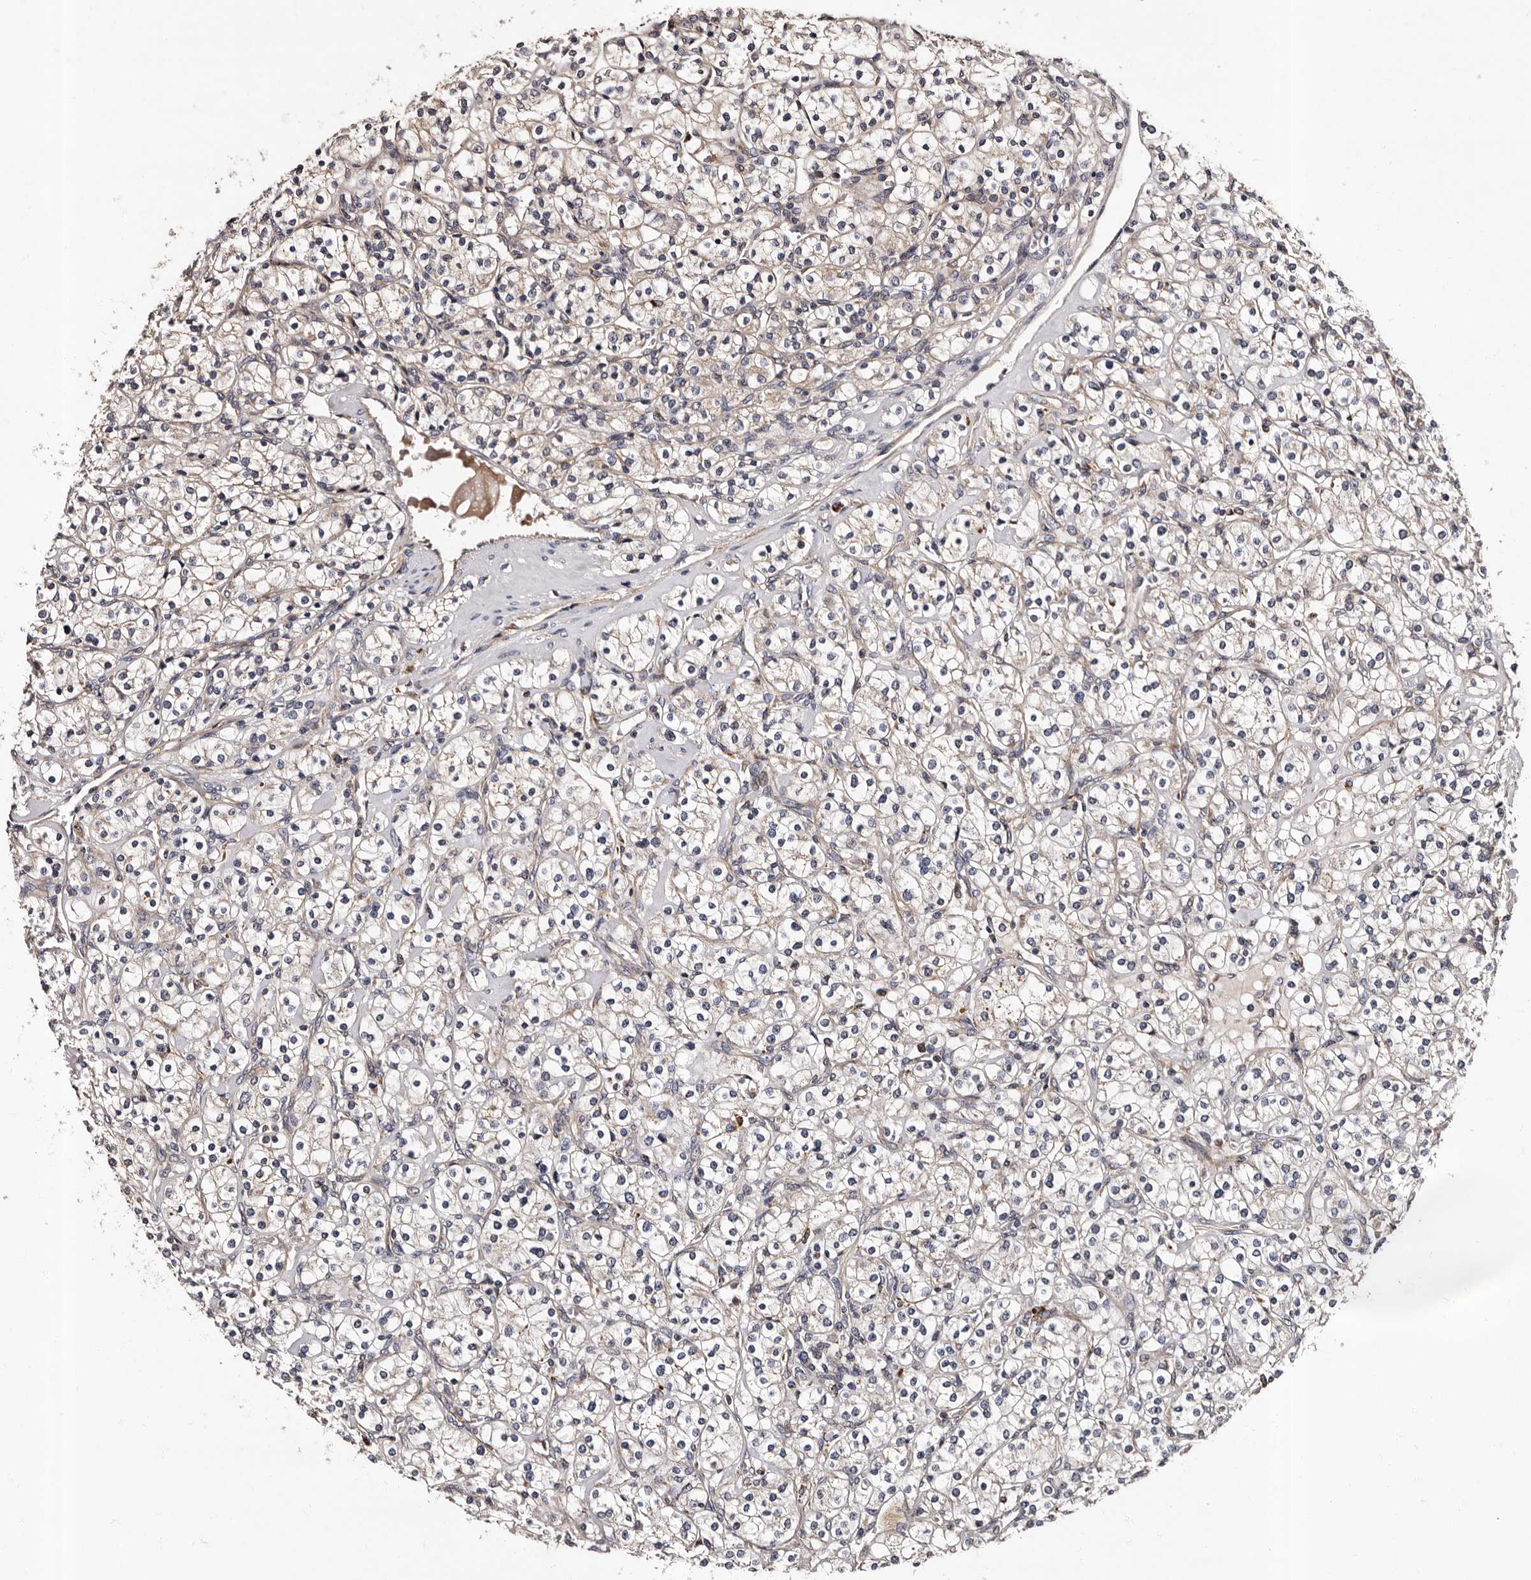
{"staining": {"intensity": "negative", "quantity": "none", "location": "none"}, "tissue": "renal cancer", "cell_type": "Tumor cells", "image_type": "cancer", "snomed": [{"axis": "morphology", "description": "Adenocarcinoma, NOS"}, {"axis": "topography", "description": "Kidney"}], "caption": "Immunohistochemical staining of adenocarcinoma (renal) displays no significant expression in tumor cells.", "gene": "ADCK5", "patient": {"sex": "male", "age": 77}}